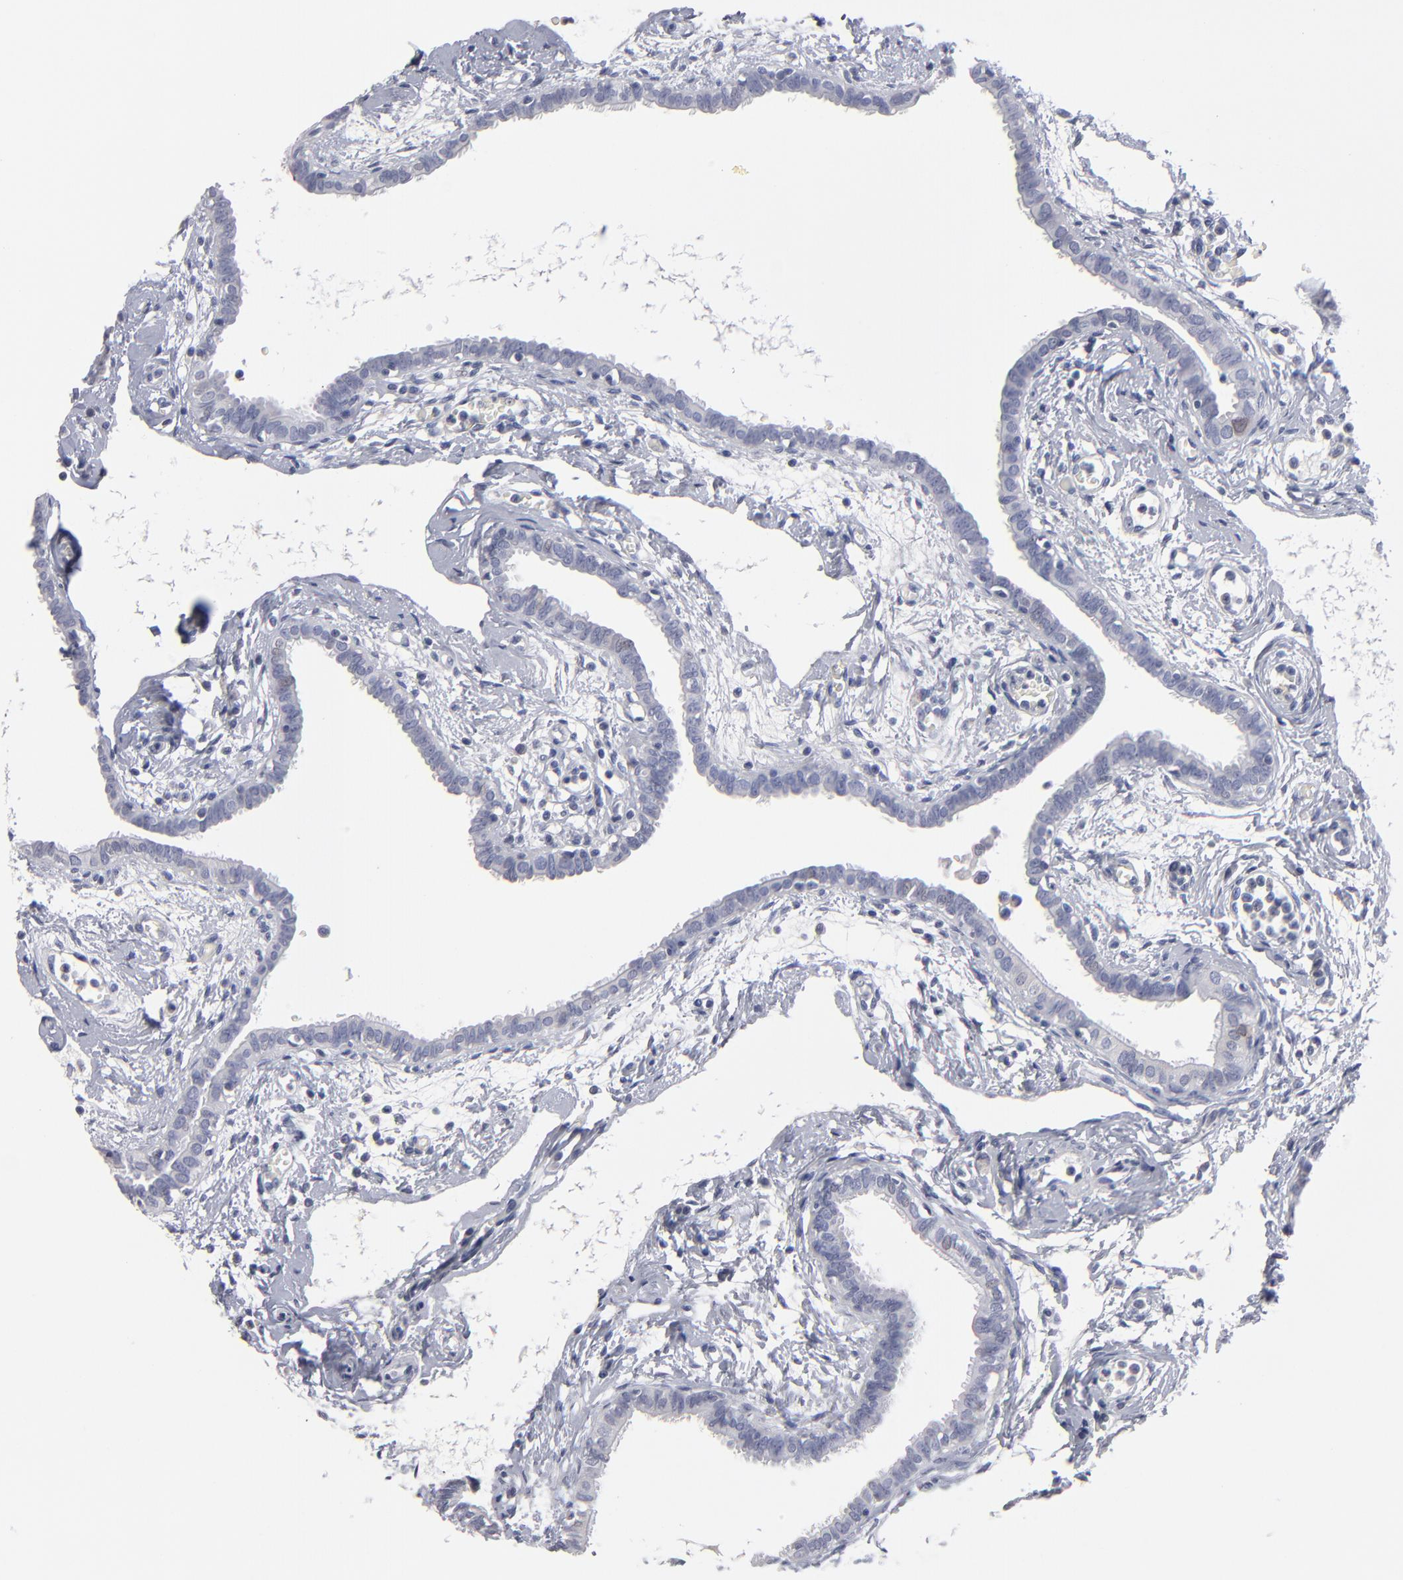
{"staining": {"intensity": "weak", "quantity": "<25%", "location": "nuclear"}, "tissue": "fallopian tube", "cell_type": "Glandular cells", "image_type": "normal", "snomed": [{"axis": "morphology", "description": "Normal tissue, NOS"}, {"axis": "topography", "description": "Fallopian tube"}], "caption": "Fallopian tube stained for a protein using IHC shows no positivity glandular cells.", "gene": "RPH3A", "patient": {"sex": "female", "age": 54}}